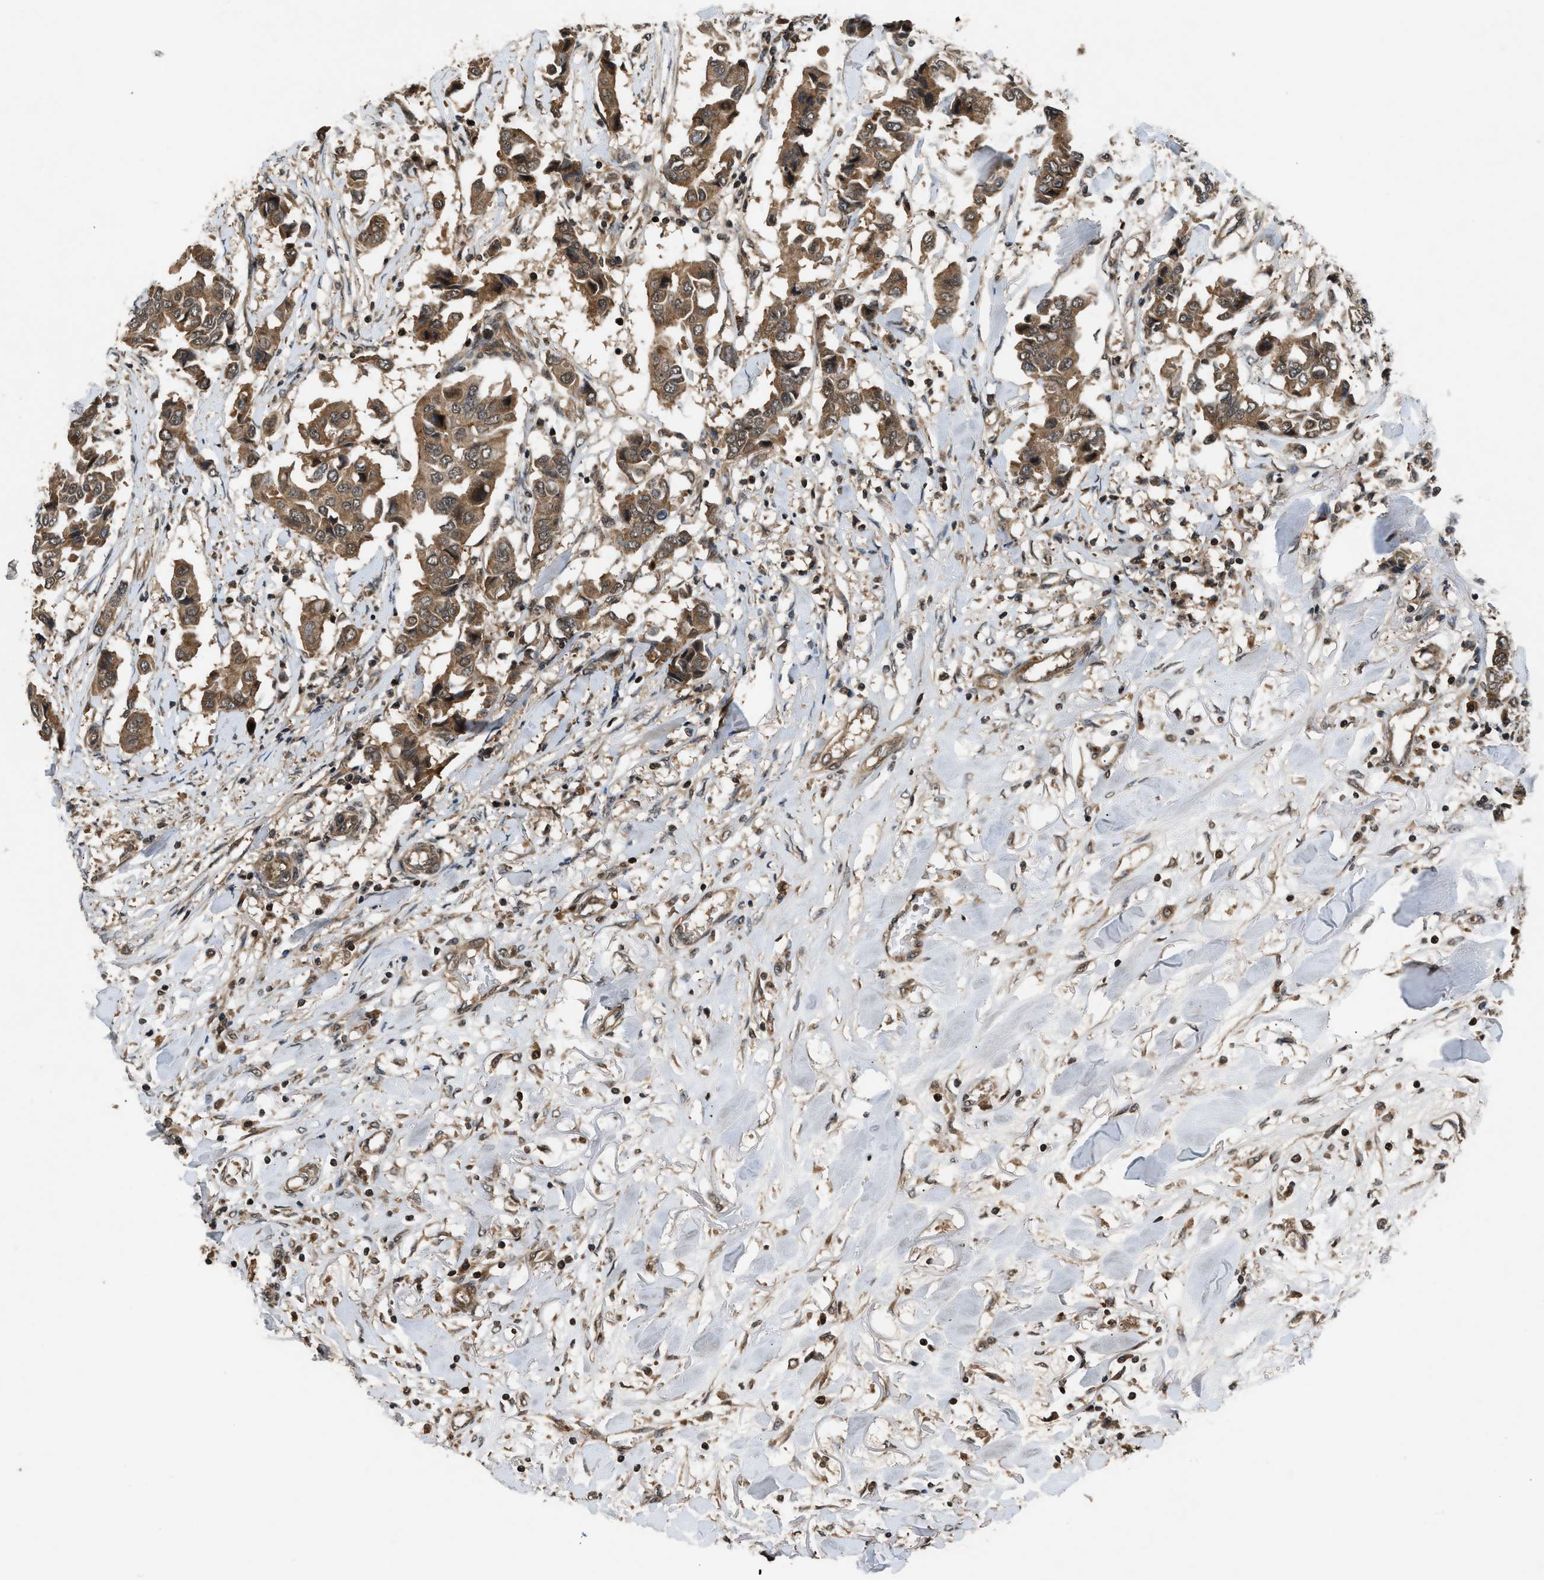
{"staining": {"intensity": "moderate", "quantity": ">75%", "location": "cytoplasmic/membranous"}, "tissue": "breast cancer", "cell_type": "Tumor cells", "image_type": "cancer", "snomed": [{"axis": "morphology", "description": "Duct carcinoma"}, {"axis": "topography", "description": "Breast"}], "caption": "Tumor cells demonstrate moderate cytoplasmic/membranous expression in about >75% of cells in breast cancer (intraductal carcinoma).", "gene": "RPS6KB1", "patient": {"sex": "female", "age": 80}}